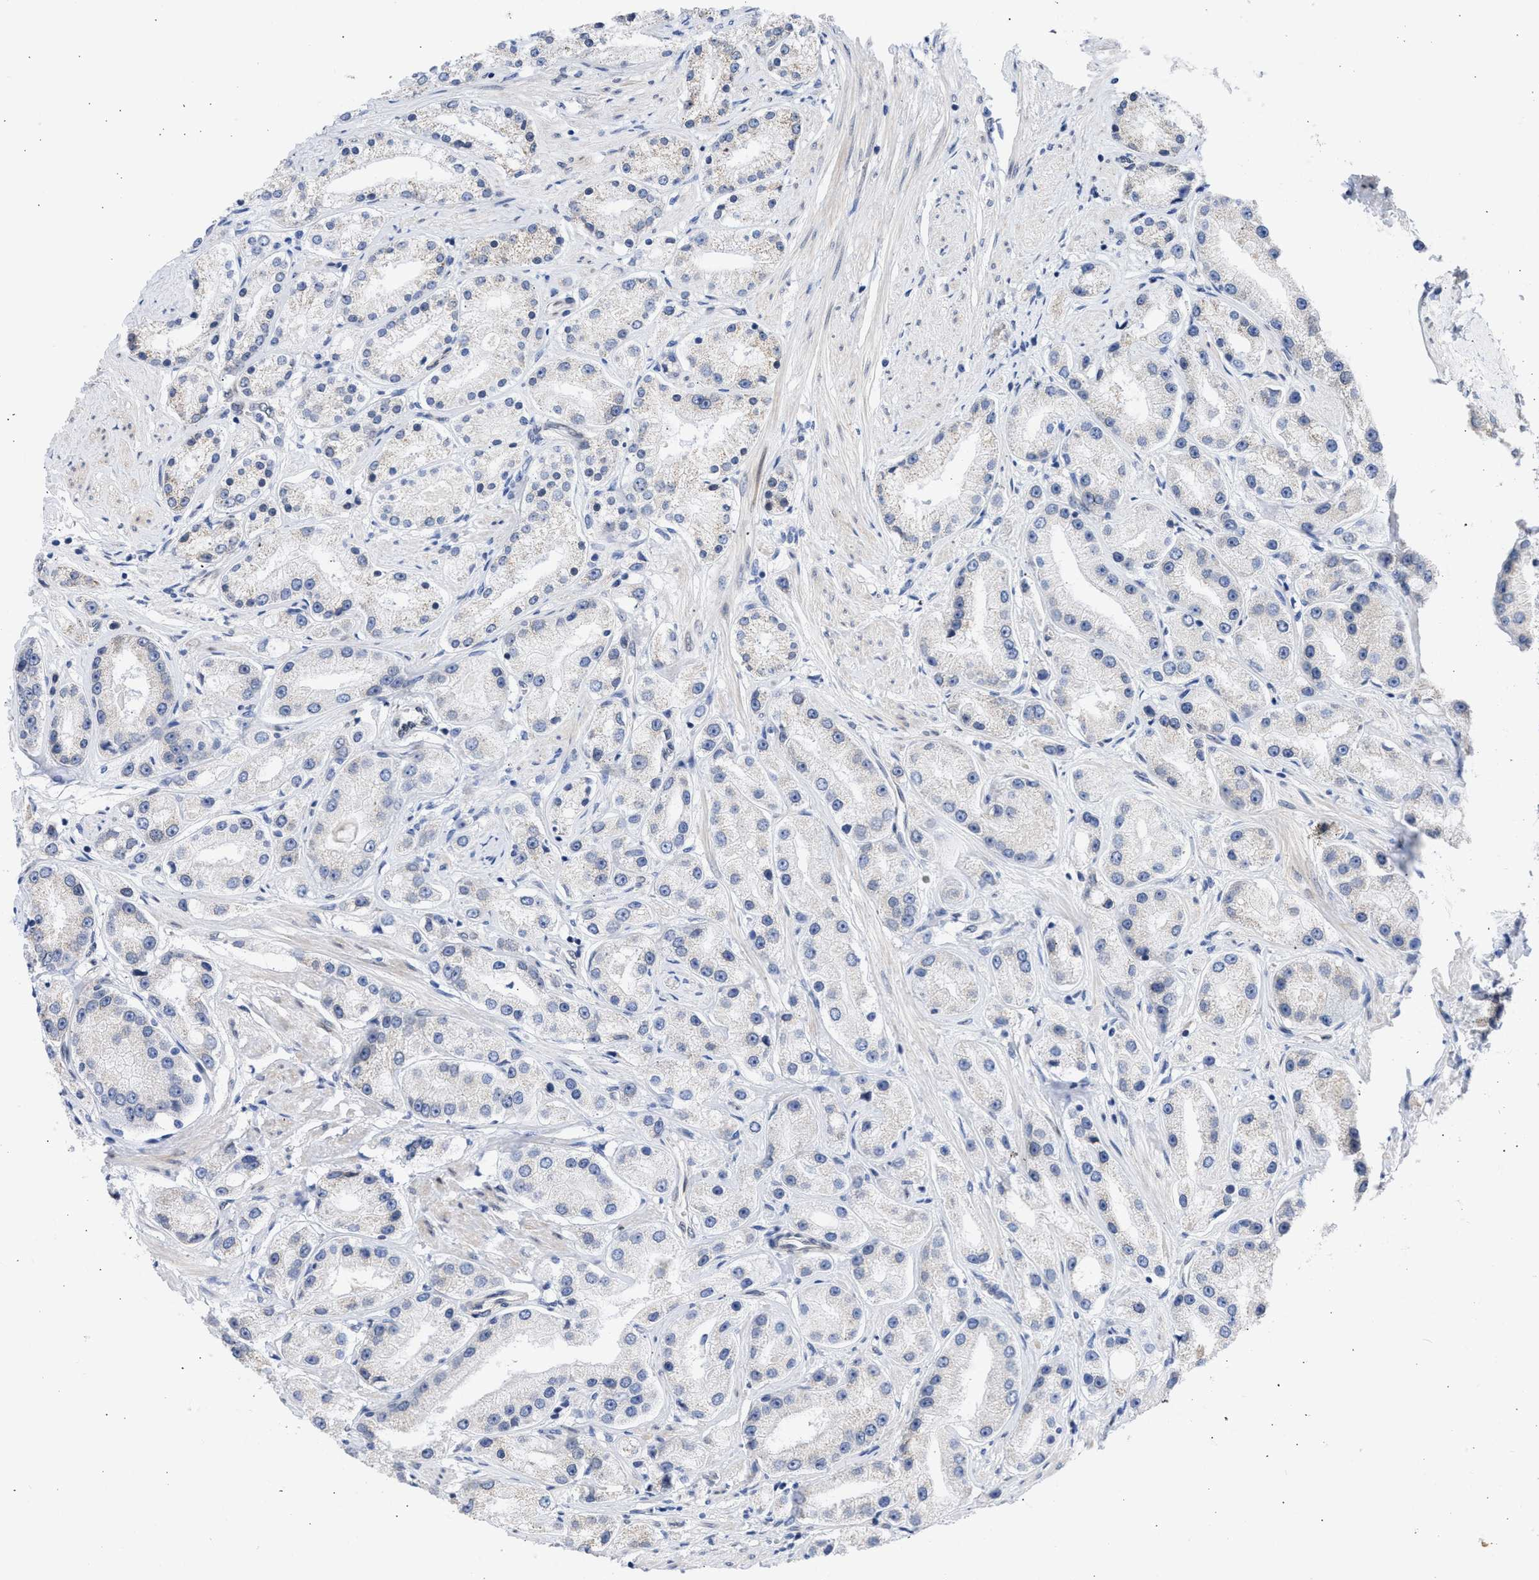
{"staining": {"intensity": "negative", "quantity": "none", "location": "none"}, "tissue": "prostate cancer", "cell_type": "Tumor cells", "image_type": "cancer", "snomed": [{"axis": "morphology", "description": "Adenocarcinoma, Low grade"}, {"axis": "topography", "description": "Prostate"}], "caption": "Tumor cells show no significant protein expression in low-grade adenocarcinoma (prostate).", "gene": "NUP35", "patient": {"sex": "male", "age": 63}}